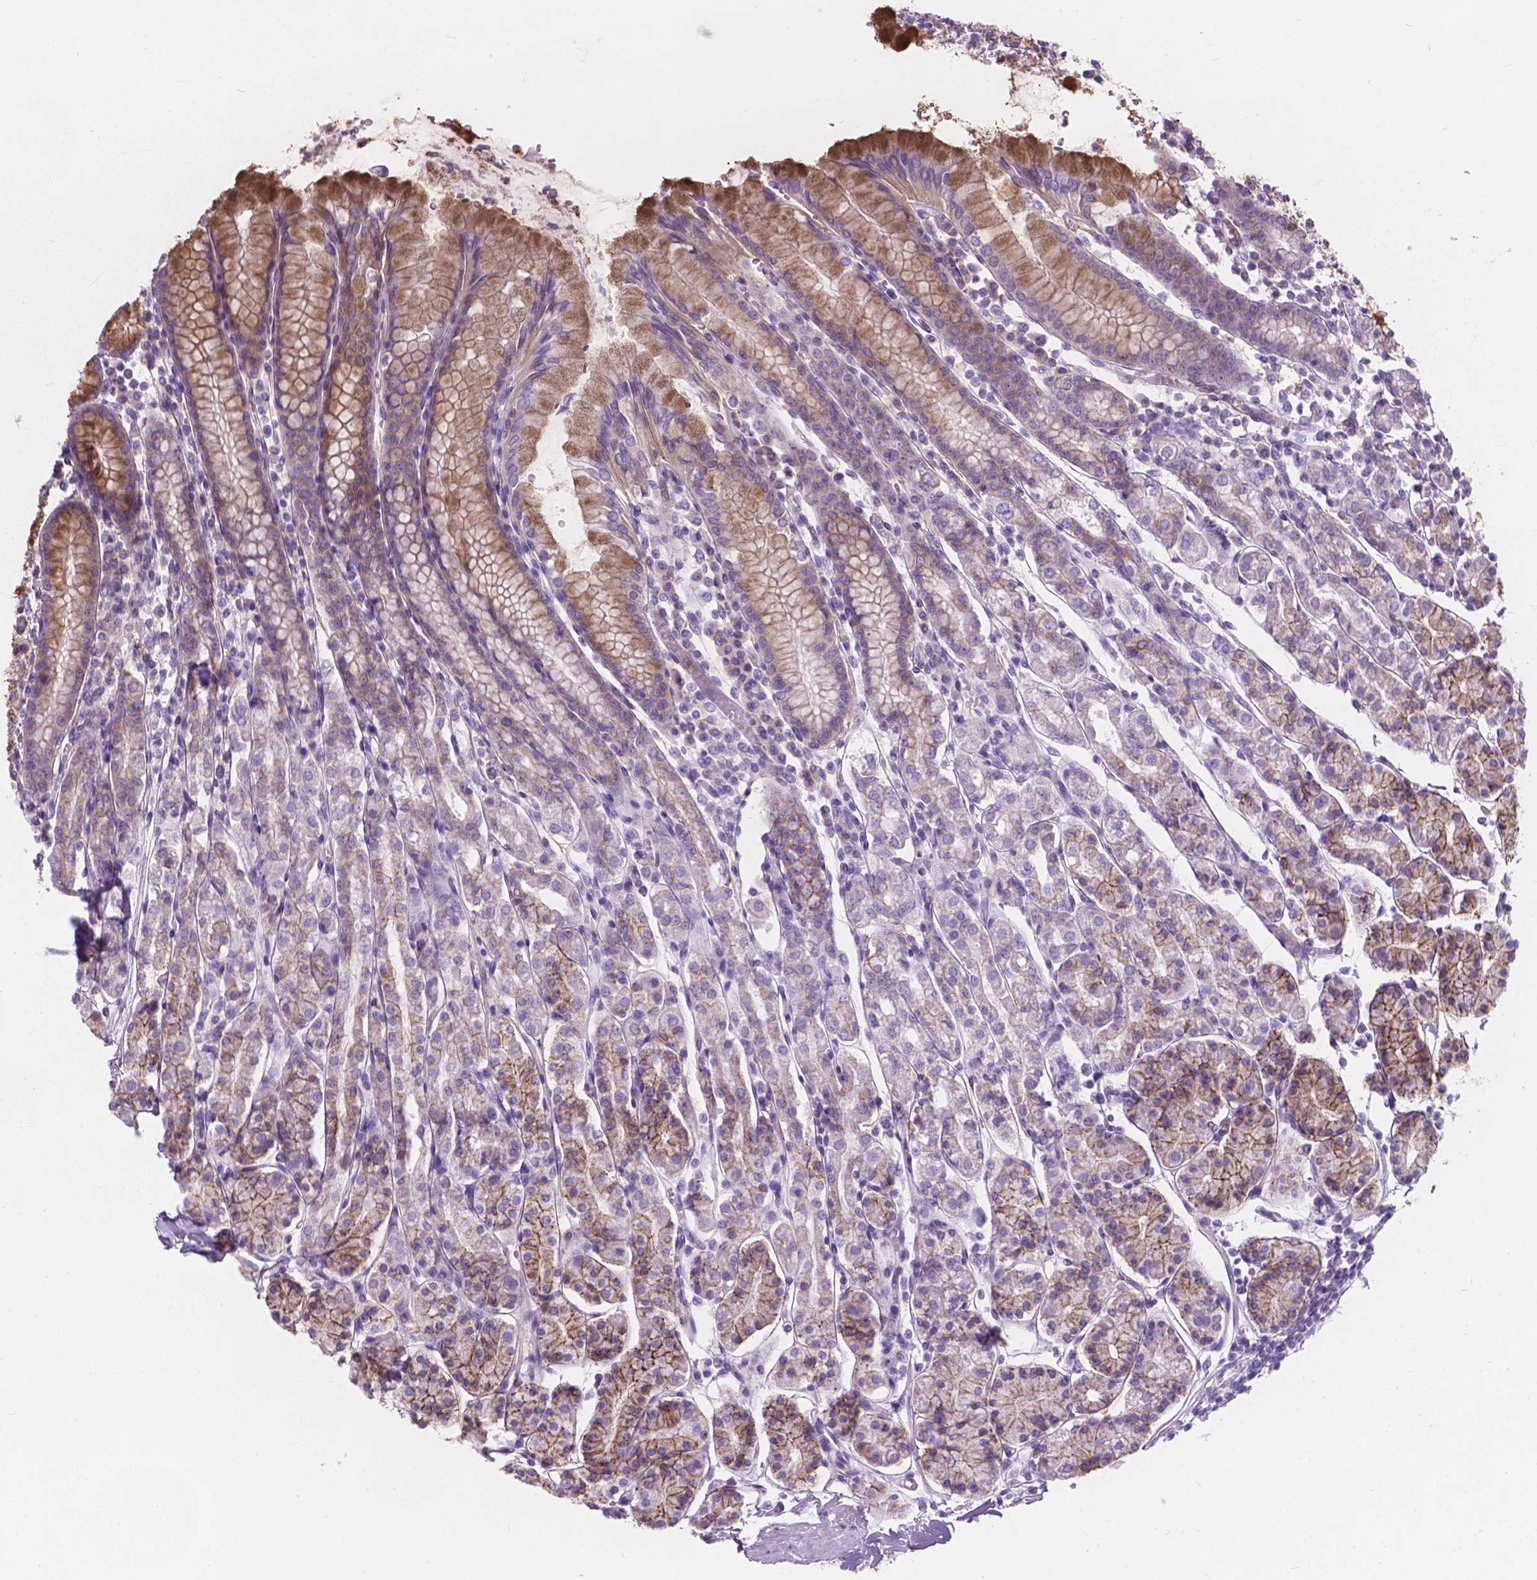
{"staining": {"intensity": "moderate", "quantity": "25%-75%", "location": "cytoplasmic/membranous"}, "tissue": "stomach", "cell_type": "Glandular cells", "image_type": "normal", "snomed": [{"axis": "morphology", "description": "Normal tissue, NOS"}, {"axis": "topography", "description": "Stomach, upper"}, {"axis": "topography", "description": "Stomach"}], "caption": "Immunohistochemical staining of benign human stomach displays moderate cytoplasmic/membranous protein positivity in about 25%-75% of glandular cells.", "gene": "KIAA0040", "patient": {"sex": "male", "age": 62}}